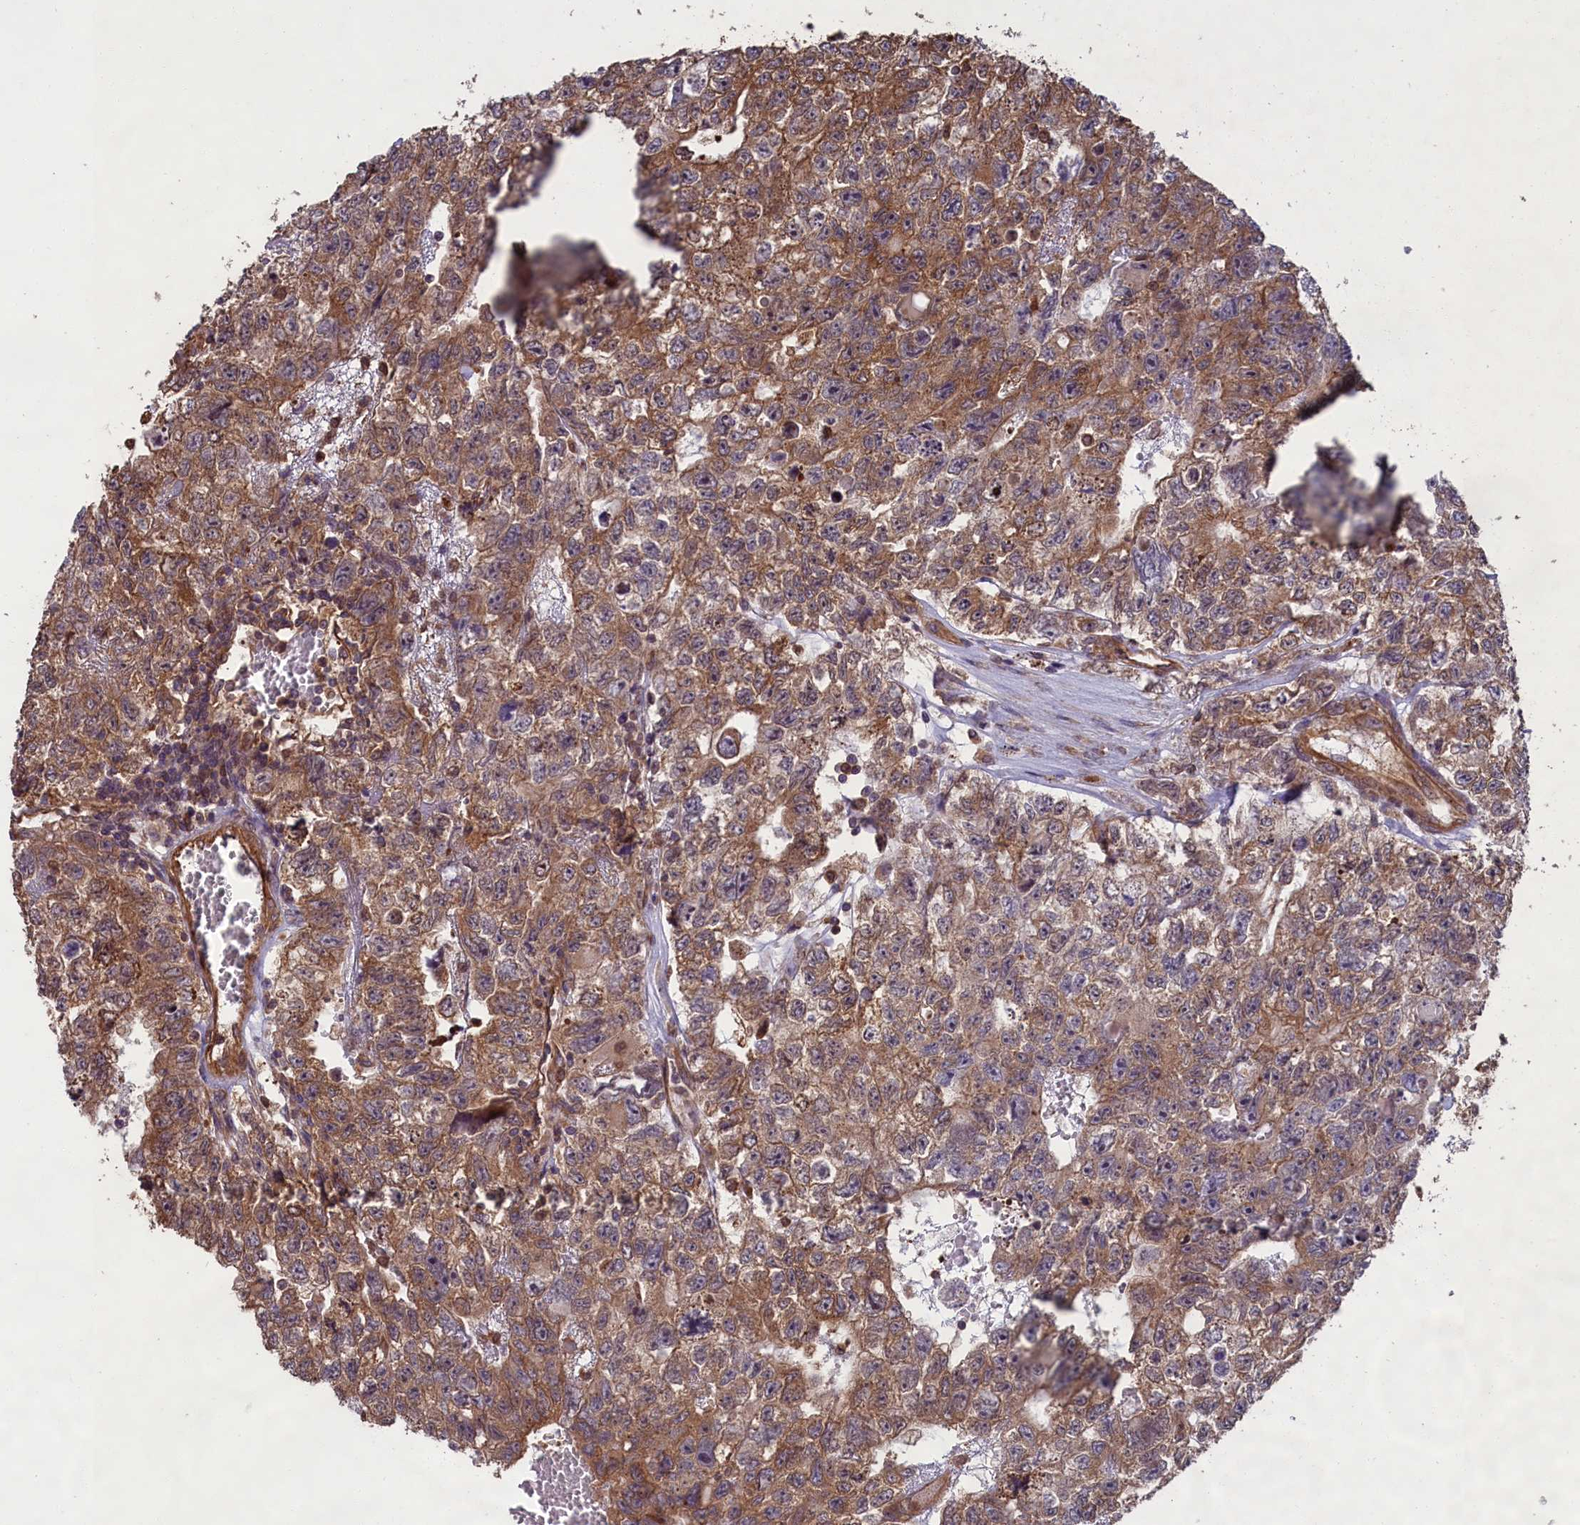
{"staining": {"intensity": "strong", "quantity": "25%-75%", "location": "cytoplasmic/membranous"}, "tissue": "testis cancer", "cell_type": "Tumor cells", "image_type": "cancer", "snomed": [{"axis": "morphology", "description": "Carcinoma, Embryonal, NOS"}, {"axis": "topography", "description": "Testis"}], "caption": "Testis cancer was stained to show a protein in brown. There is high levels of strong cytoplasmic/membranous positivity in approximately 25%-75% of tumor cells. Ihc stains the protein of interest in brown and the nuclei are stained blue.", "gene": "CCDC124", "patient": {"sex": "male", "age": 26}}